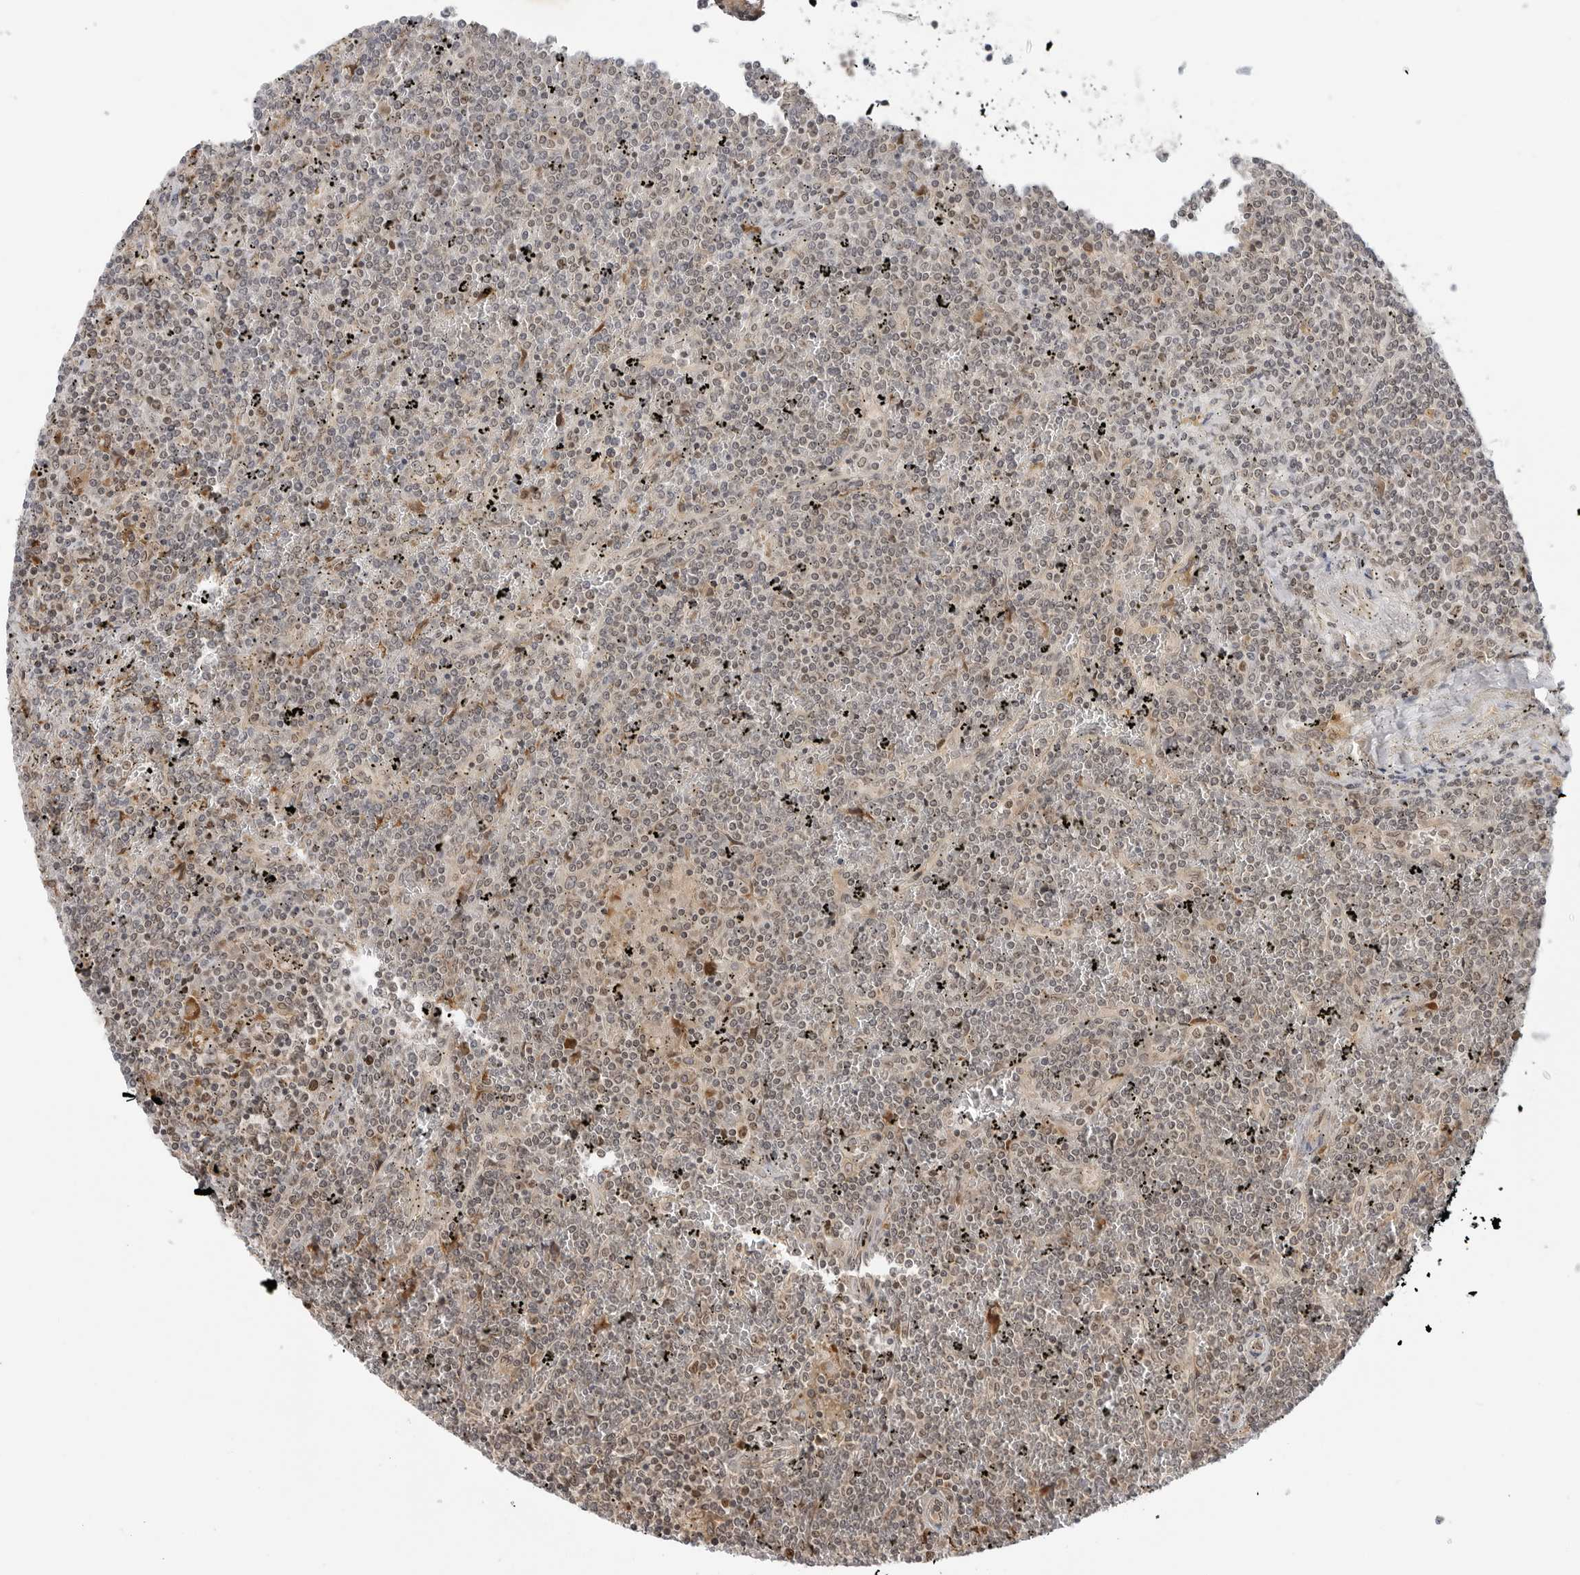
{"staining": {"intensity": "negative", "quantity": "none", "location": "none"}, "tissue": "lymphoma", "cell_type": "Tumor cells", "image_type": "cancer", "snomed": [{"axis": "morphology", "description": "Malignant lymphoma, non-Hodgkin's type, Low grade"}, {"axis": "topography", "description": "Spleen"}], "caption": "Tumor cells are negative for protein expression in human lymphoma.", "gene": "TIPRL", "patient": {"sex": "female", "age": 19}}